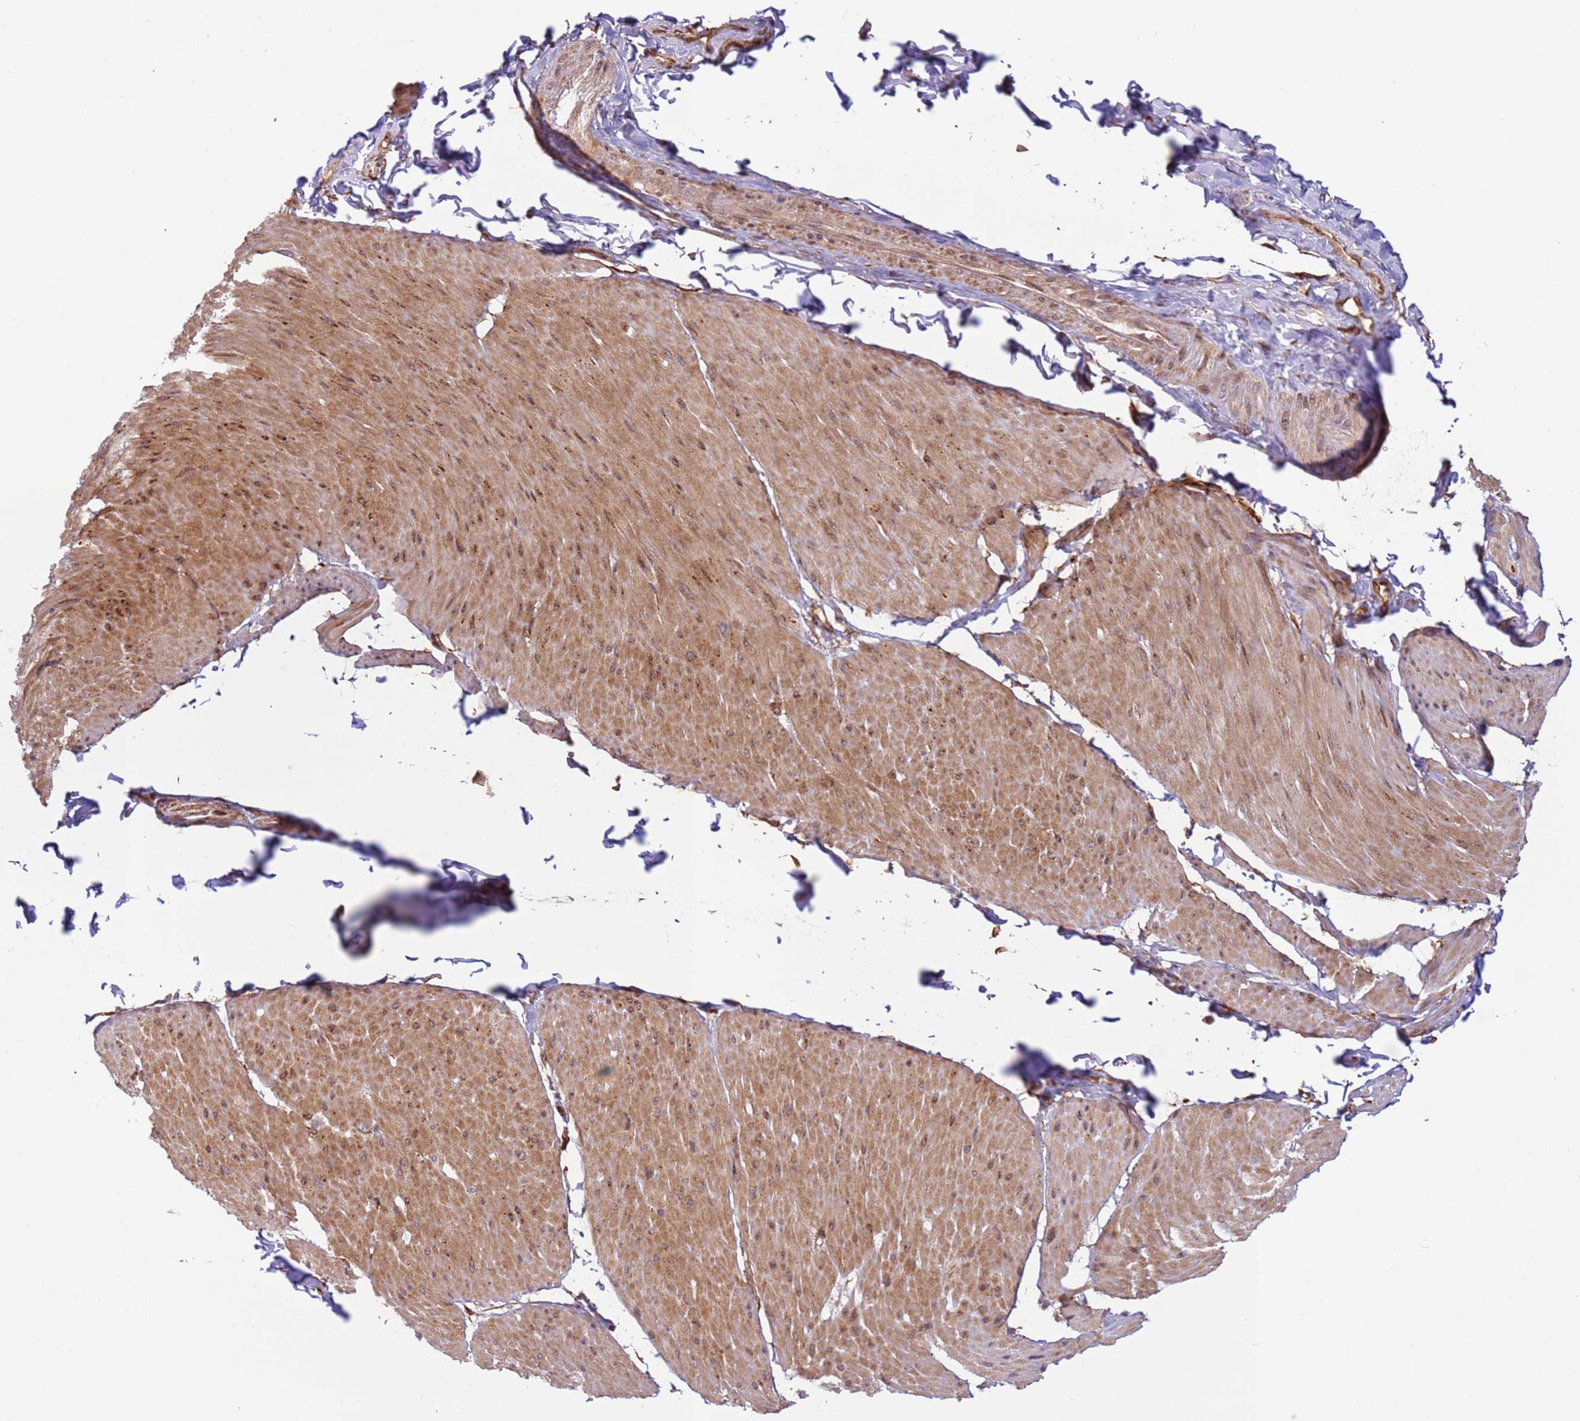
{"staining": {"intensity": "moderate", "quantity": ">75%", "location": "cytoplasmic/membranous"}, "tissue": "smooth muscle", "cell_type": "Smooth muscle cells", "image_type": "normal", "snomed": [{"axis": "morphology", "description": "Urothelial carcinoma, High grade"}, {"axis": "topography", "description": "Urinary bladder"}], "caption": "Smooth muscle stained with a brown dye exhibits moderate cytoplasmic/membranous positive expression in approximately >75% of smooth muscle cells.", "gene": "DCAF4", "patient": {"sex": "male", "age": 46}}